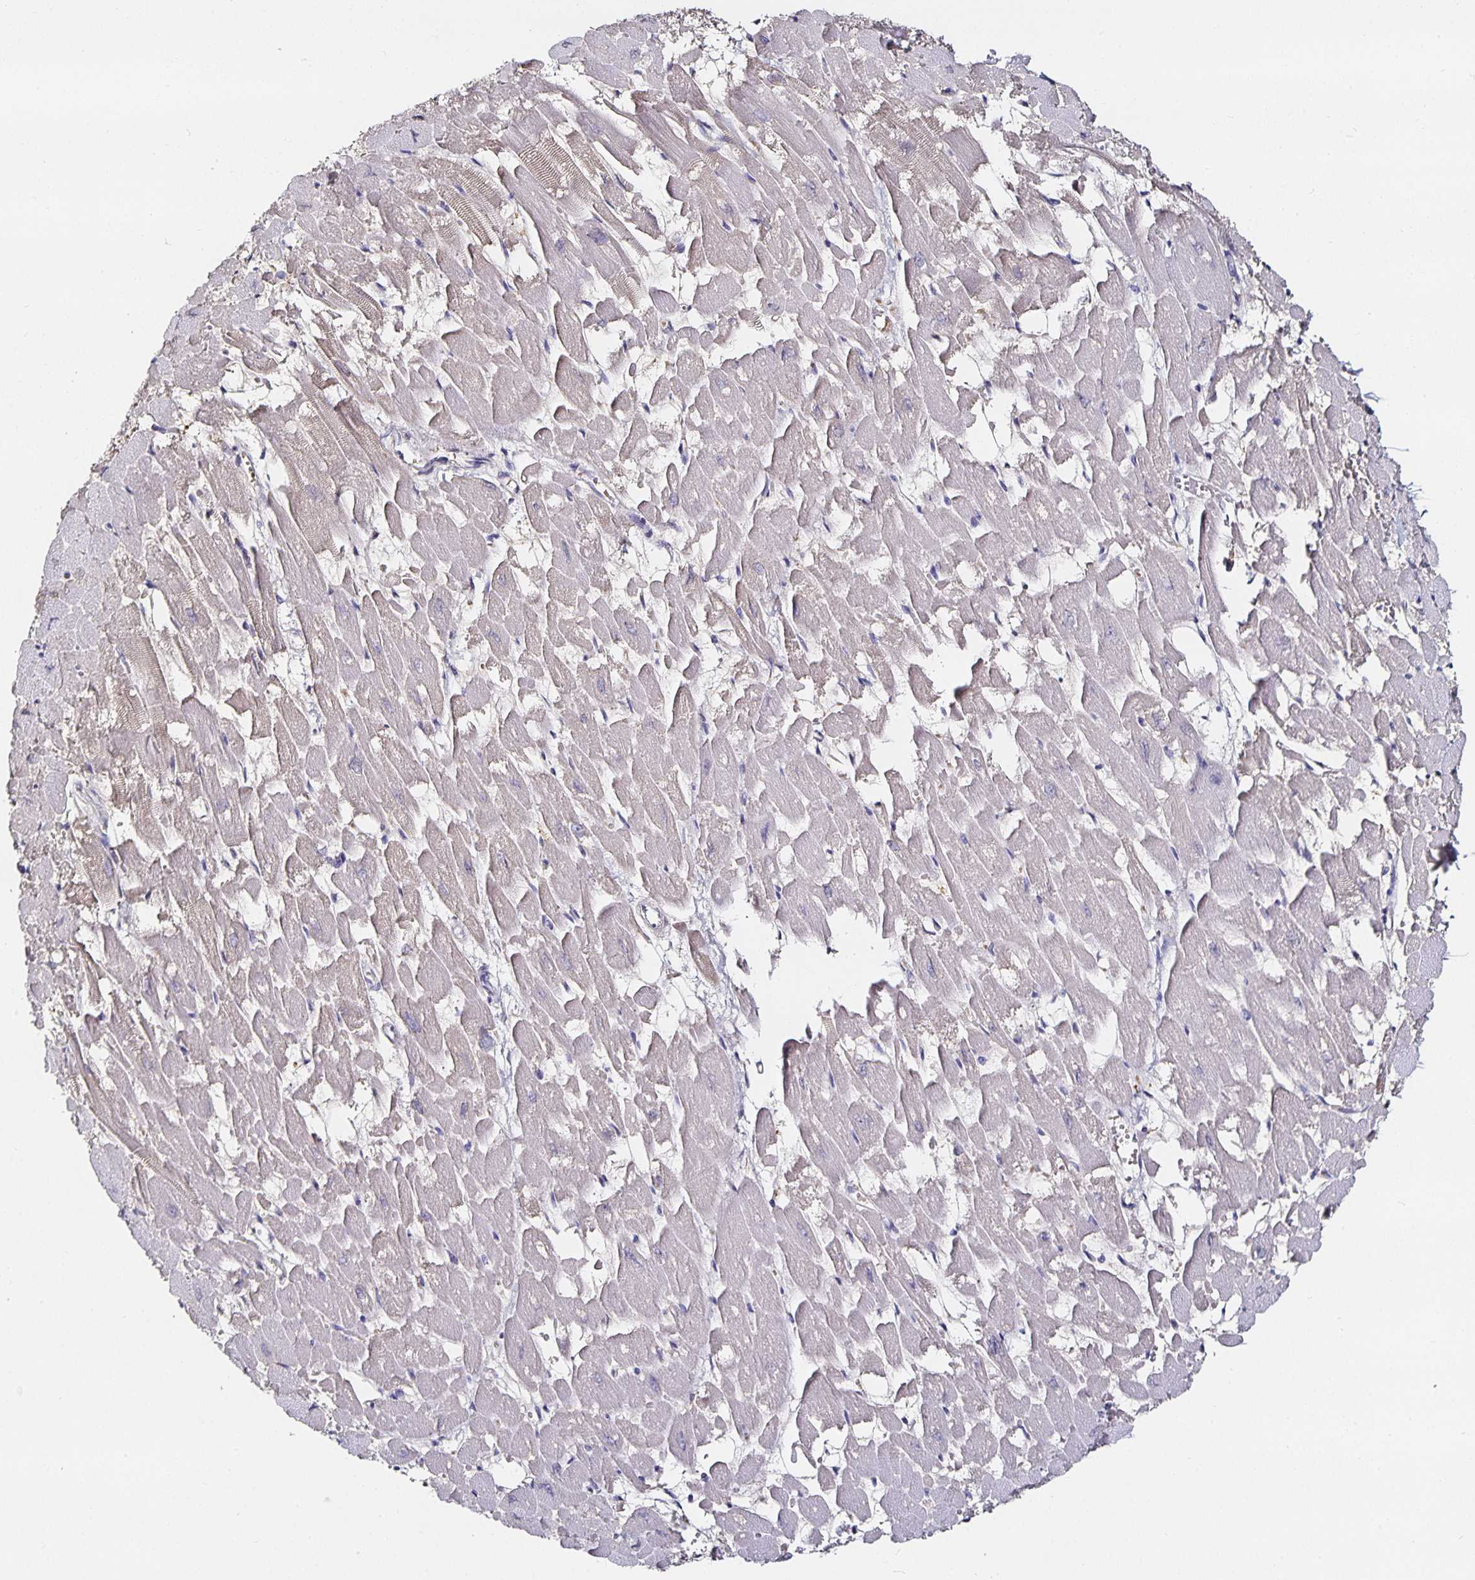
{"staining": {"intensity": "negative", "quantity": "none", "location": "none"}, "tissue": "heart muscle", "cell_type": "Cardiomyocytes", "image_type": "normal", "snomed": [{"axis": "morphology", "description": "Normal tissue, NOS"}, {"axis": "topography", "description": "Heart"}], "caption": "Histopathology image shows no significant protein staining in cardiomyocytes of unremarkable heart muscle.", "gene": "TTR", "patient": {"sex": "female", "age": 52}}